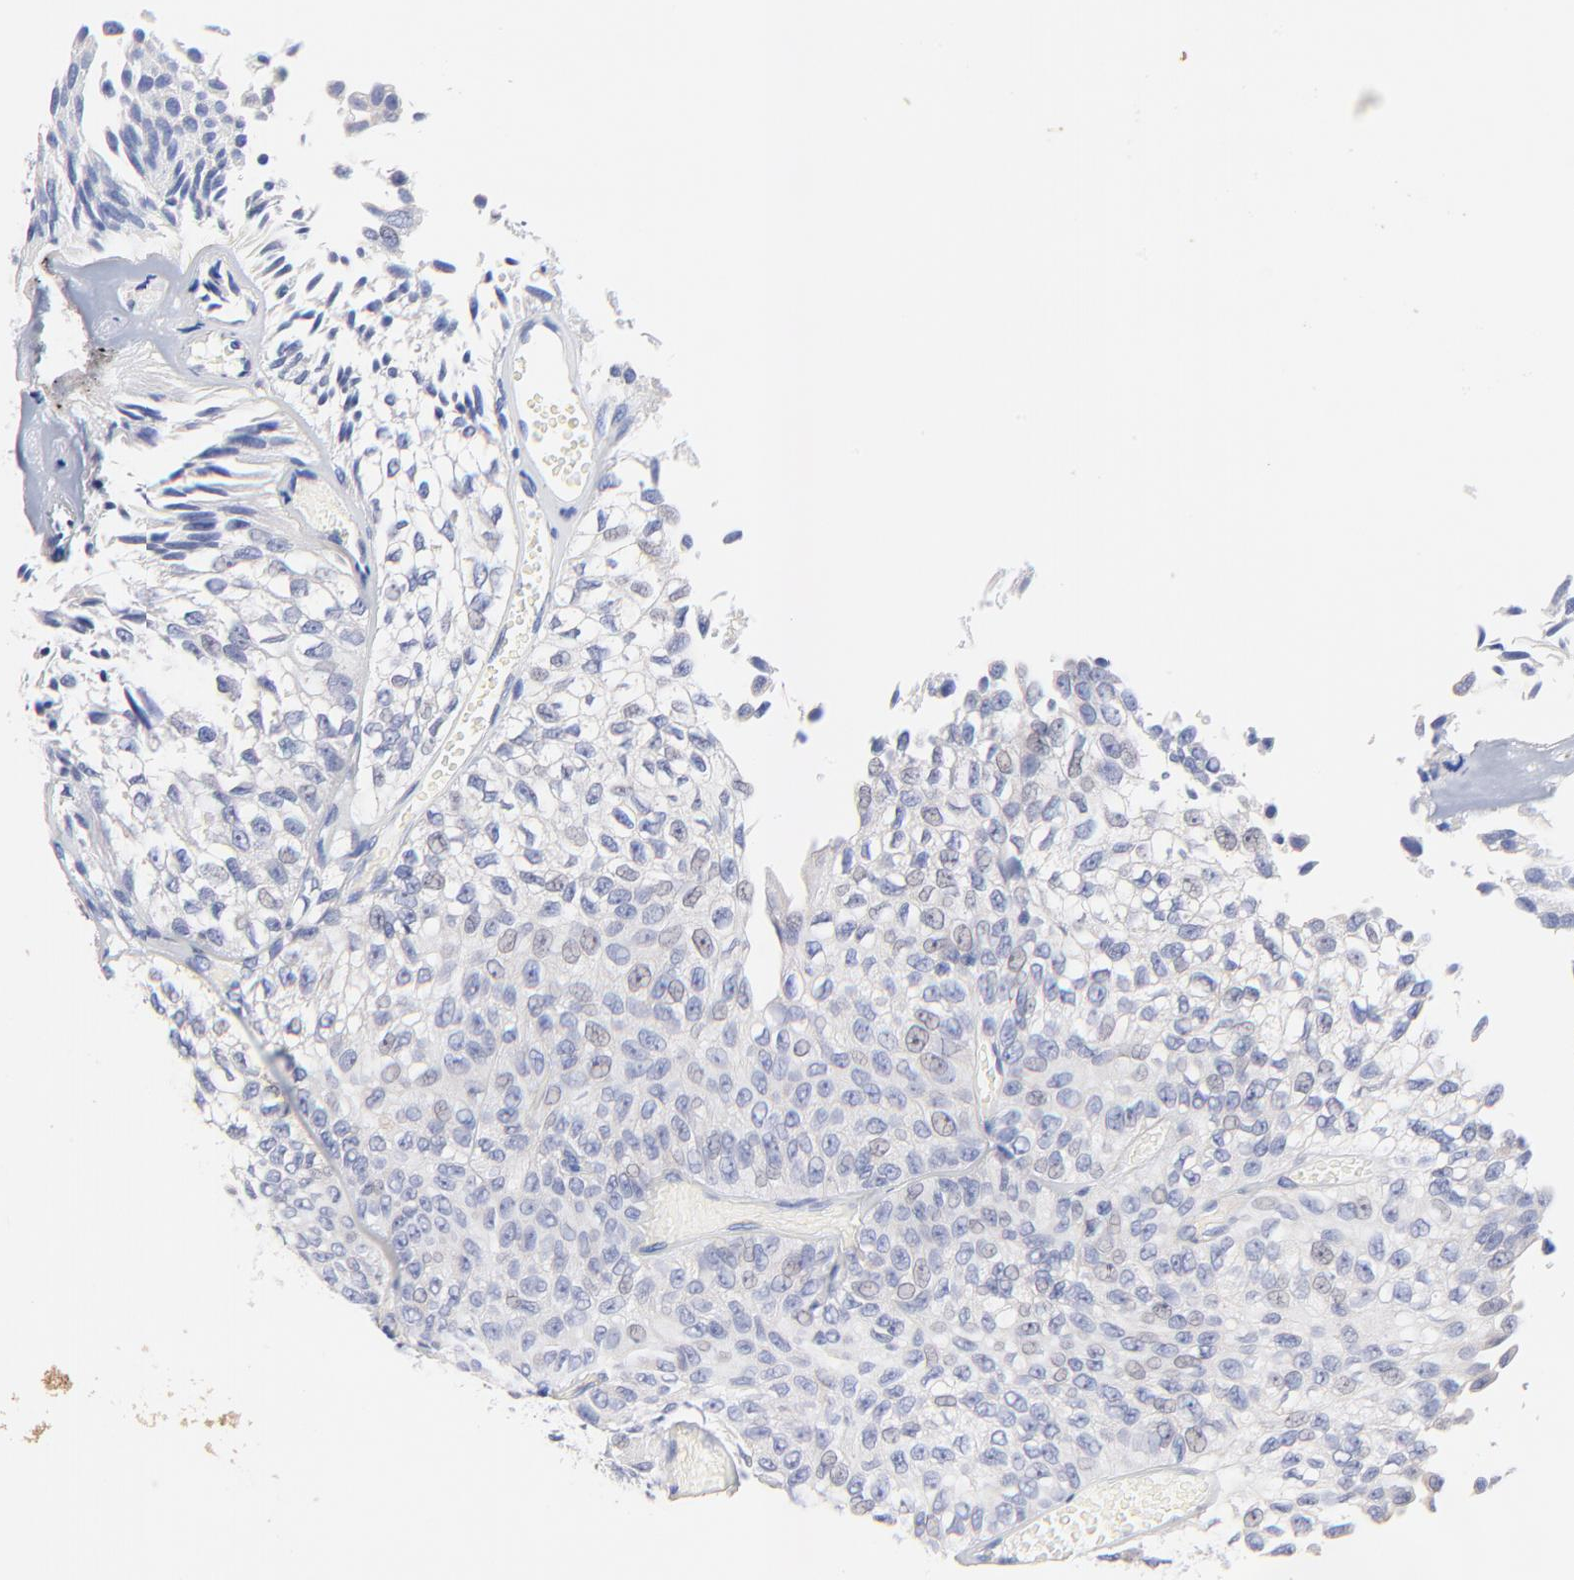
{"staining": {"intensity": "negative", "quantity": "none", "location": "none"}, "tissue": "urothelial cancer", "cell_type": "Tumor cells", "image_type": "cancer", "snomed": [{"axis": "morphology", "description": "Urothelial carcinoma, Low grade"}, {"axis": "topography", "description": "Urinary bladder"}], "caption": "Immunohistochemistry (IHC) micrograph of urothelial cancer stained for a protein (brown), which reveals no staining in tumor cells.", "gene": "FBXO10", "patient": {"sex": "male", "age": 76}}